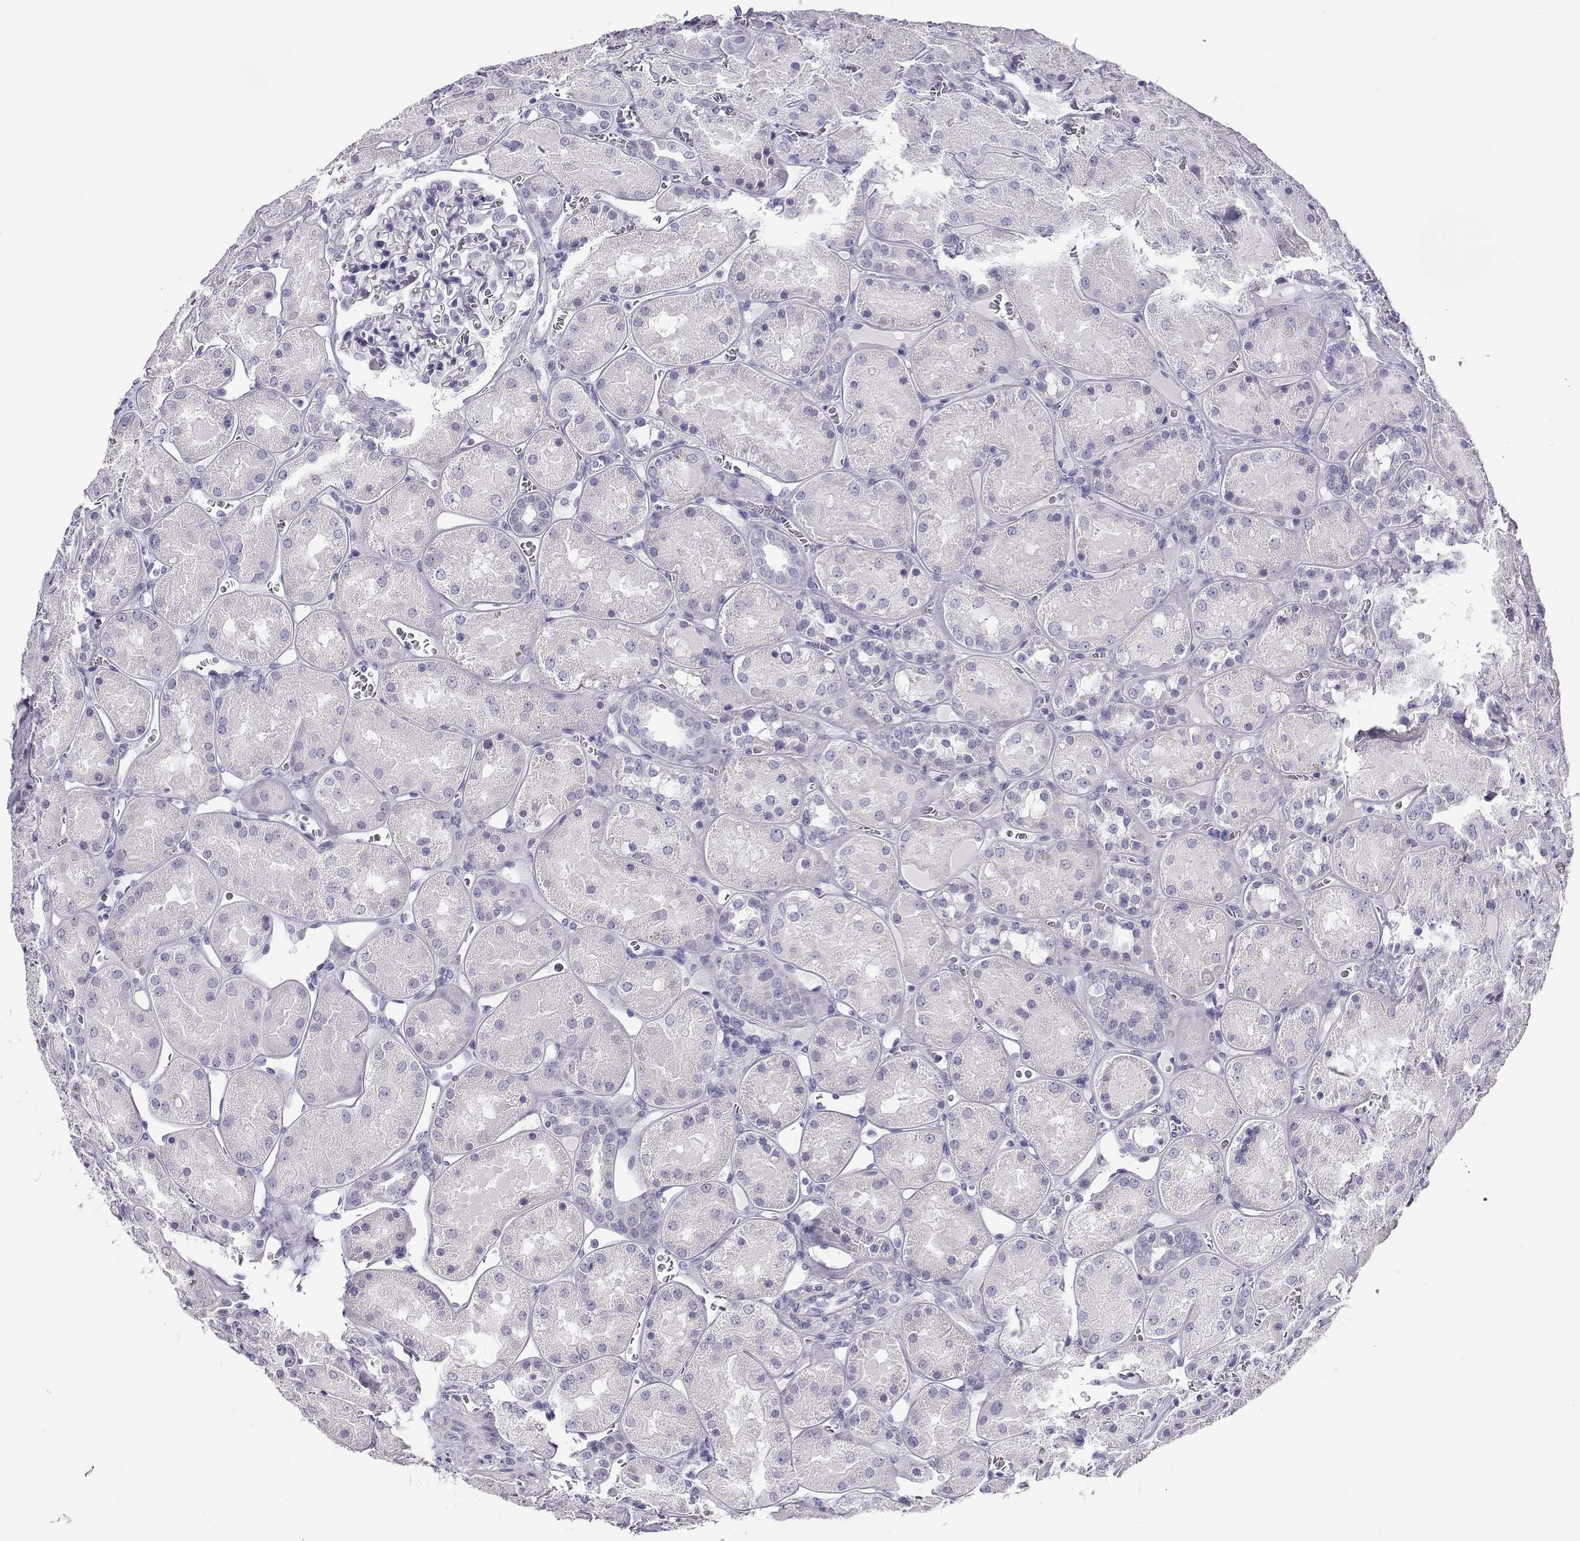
{"staining": {"intensity": "negative", "quantity": "none", "location": "none"}, "tissue": "kidney", "cell_type": "Cells in glomeruli", "image_type": "normal", "snomed": [{"axis": "morphology", "description": "Normal tissue, NOS"}, {"axis": "topography", "description": "Kidney"}], "caption": "This photomicrograph is of benign kidney stained with immunohistochemistry to label a protein in brown with the nuclei are counter-stained blue. There is no positivity in cells in glomeruli. Nuclei are stained in blue.", "gene": "CABS1", "patient": {"sex": "male", "age": 73}}